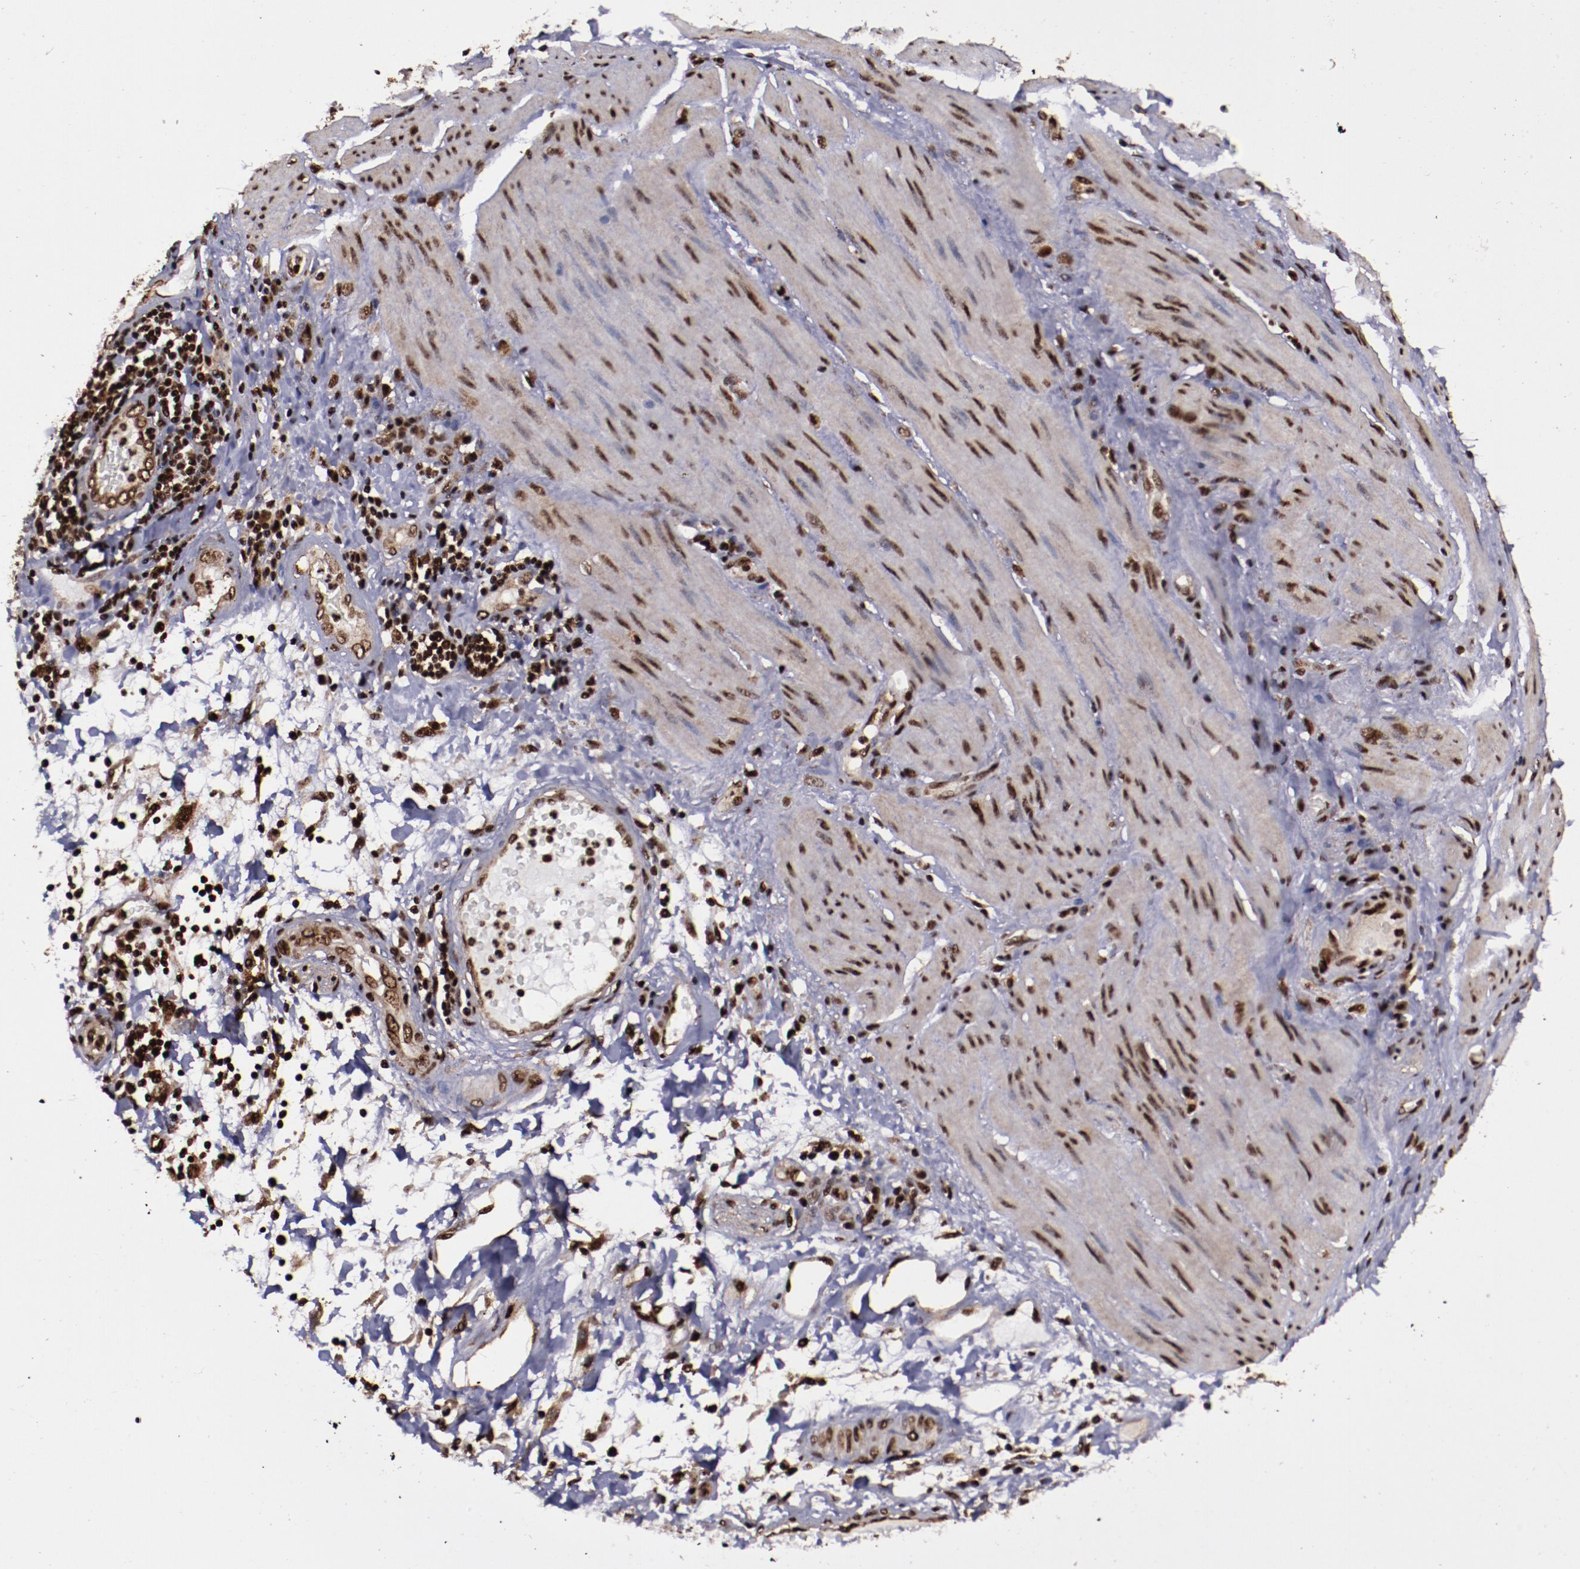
{"staining": {"intensity": "strong", "quantity": ">75%", "location": "nuclear"}, "tissue": "stomach cancer", "cell_type": "Tumor cells", "image_type": "cancer", "snomed": [{"axis": "morphology", "description": "Adenocarcinoma, NOS"}, {"axis": "topography", "description": "Pancreas"}, {"axis": "topography", "description": "Stomach, upper"}], "caption": "Strong nuclear staining for a protein is identified in approximately >75% of tumor cells of stomach cancer (adenocarcinoma) using immunohistochemistry (IHC).", "gene": "SNW1", "patient": {"sex": "male", "age": 77}}